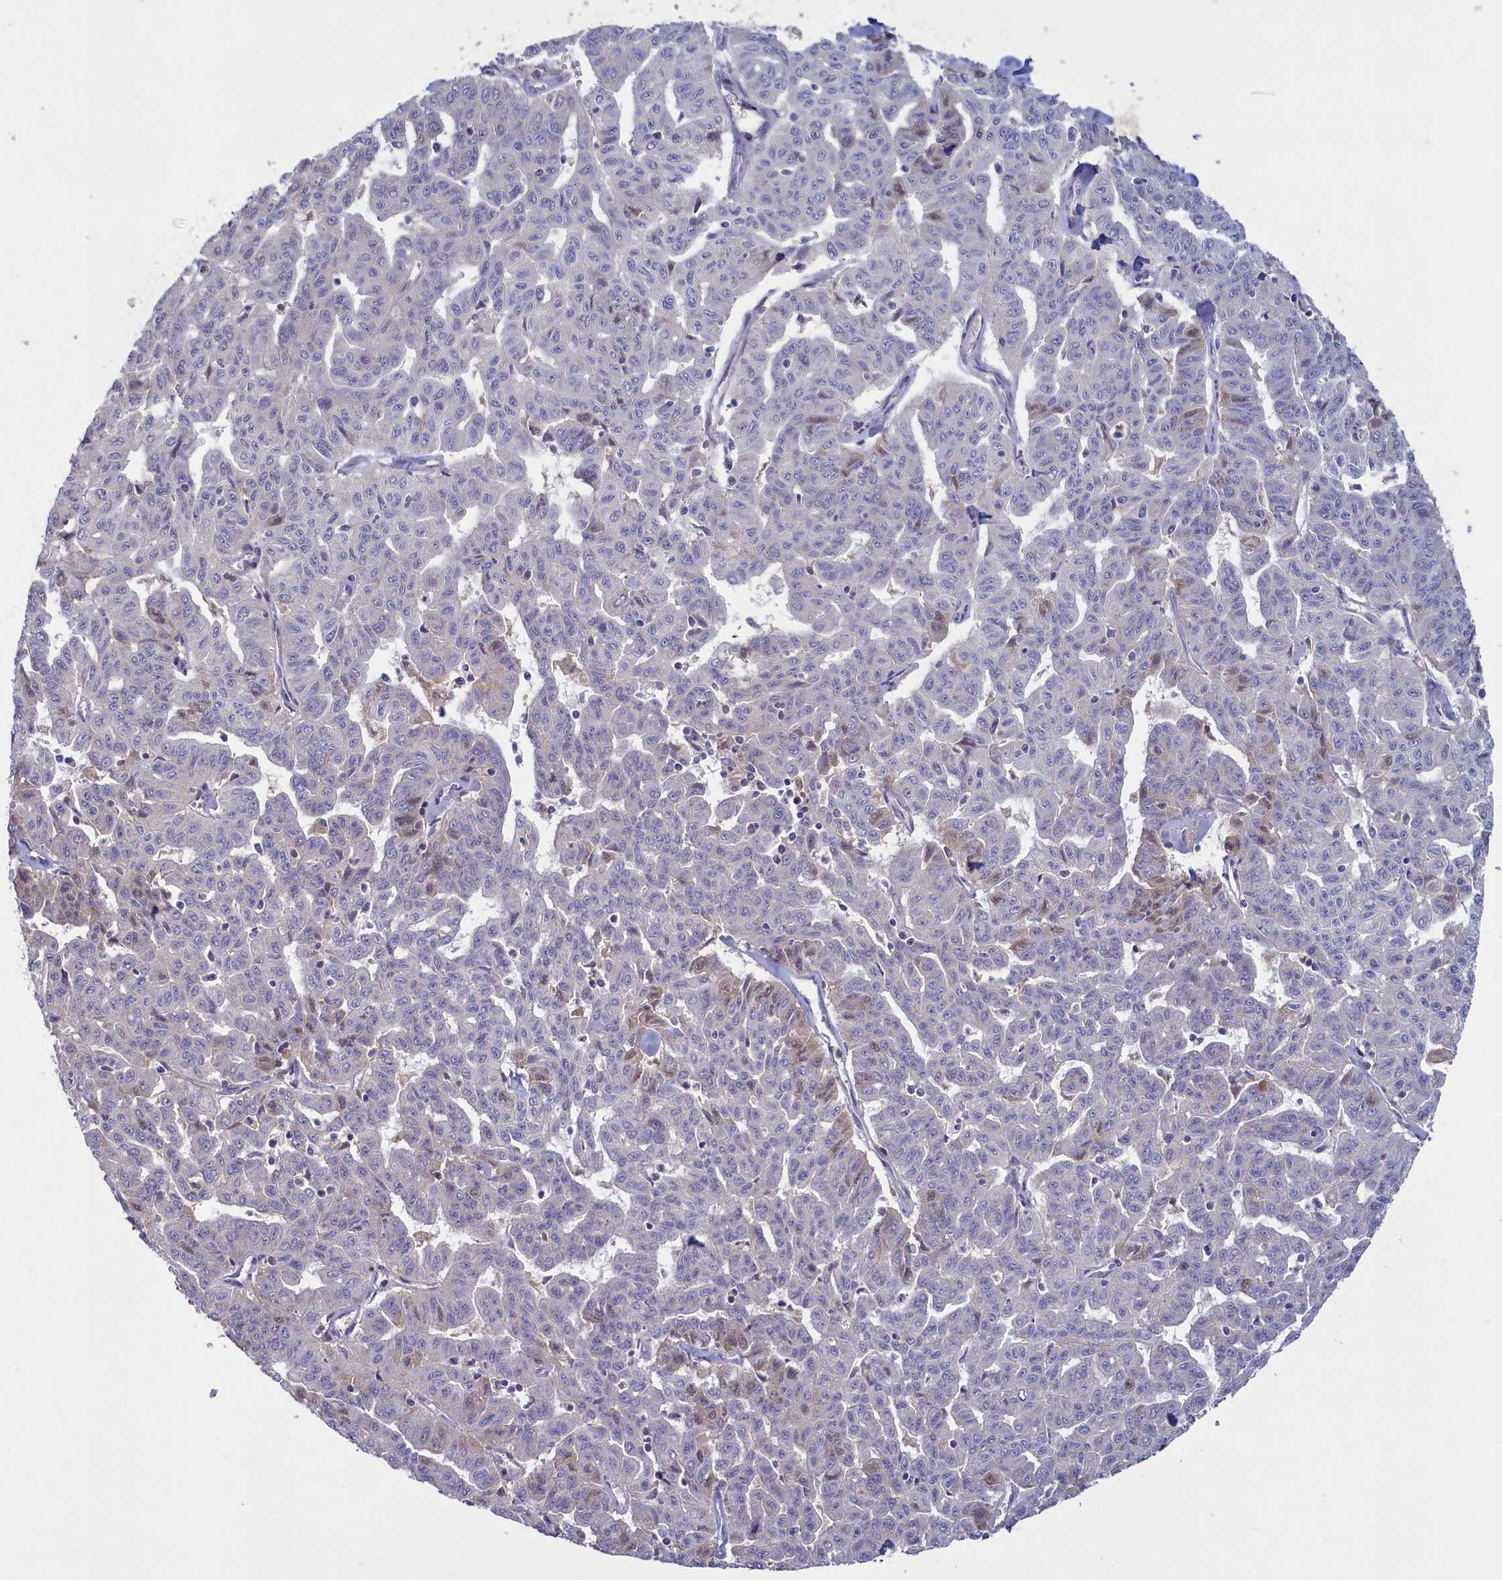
{"staining": {"intensity": "negative", "quantity": "none", "location": "none"}, "tissue": "liver cancer", "cell_type": "Tumor cells", "image_type": "cancer", "snomed": [{"axis": "morphology", "description": "Cholangiocarcinoma"}, {"axis": "topography", "description": "Liver"}], "caption": "DAB (3,3'-diaminobenzidine) immunohistochemical staining of human liver cancer reveals no significant positivity in tumor cells.", "gene": "ATF7IP2", "patient": {"sex": "female", "age": 77}}